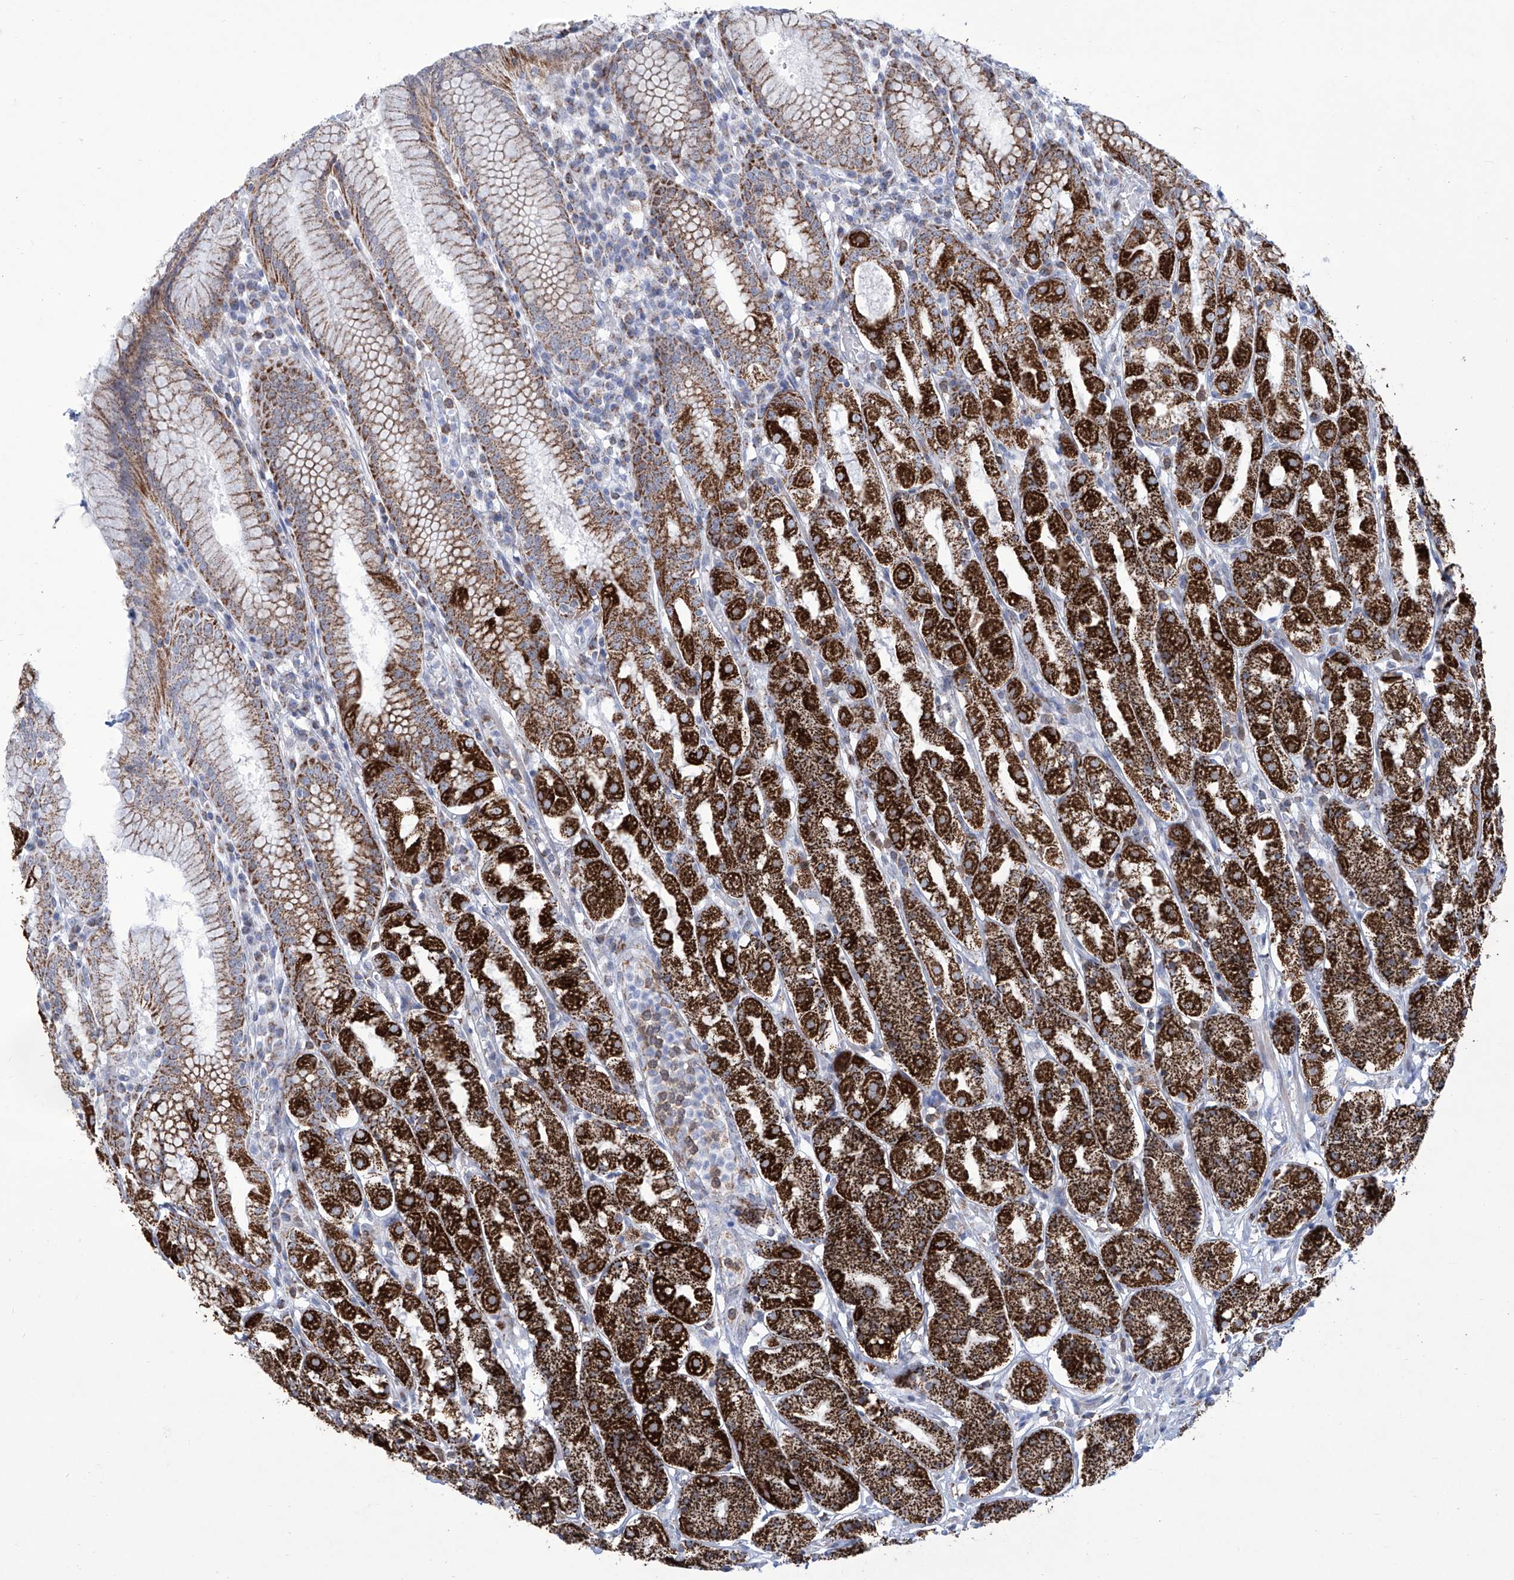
{"staining": {"intensity": "strong", "quantity": ">75%", "location": "cytoplasmic/membranous"}, "tissue": "stomach", "cell_type": "Glandular cells", "image_type": "normal", "snomed": [{"axis": "morphology", "description": "Normal tissue, NOS"}, {"axis": "topography", "description": "Stomach"}, {"axis": "topography", "description": "Stomach, lower"}], "caption": "A histopathology image showing strong cytoplasmic/membranous staining in about >75% of glandular cells in normal stomach, as visualized by brown immunohistochemical staining.", "gene": "ALDH6A1", "patient": {"sex": "female", "age": 56}}